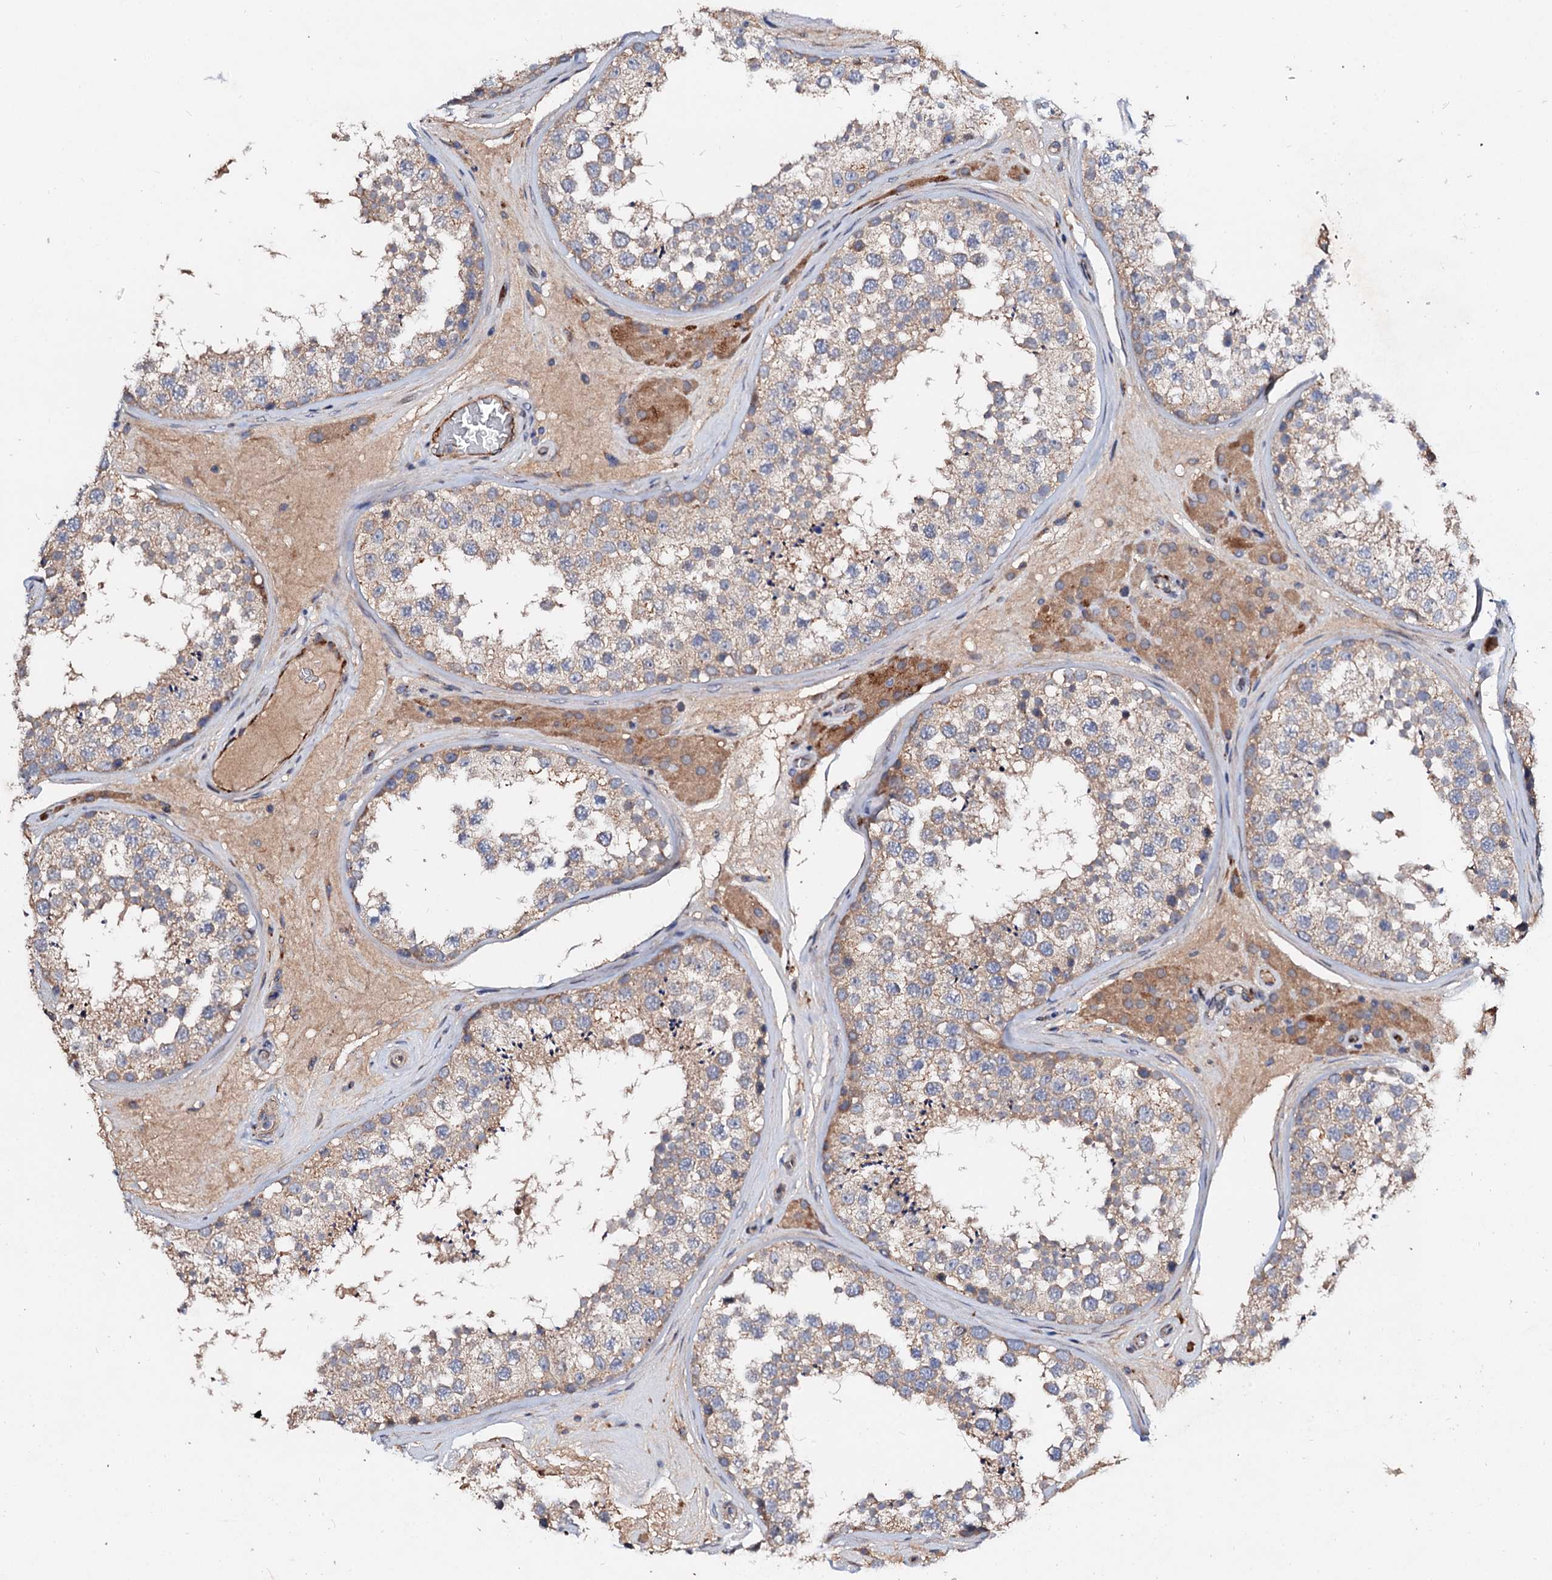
{"staining": {"intensity": "moderate", "quantity": "<25%", "location": "cytoplasmic/membranous"}, "tissue": "testis", "cell_type": "Cells in seminiferous ducts", "image_type": "normal", "snomed": [{"axis": "morphology", "description": "Normal tissue, NOS"}, {"axis": "topography", "description": "Testis"}], "caption": "Immunohistochemical staining of unremarkable human testis shows moderate cytoplasmic/membranous protein staining in about <25% of cells in seminiferous ducts.", "gene": "FIBIN", "patient": {"sex": "male", "age": 46}}